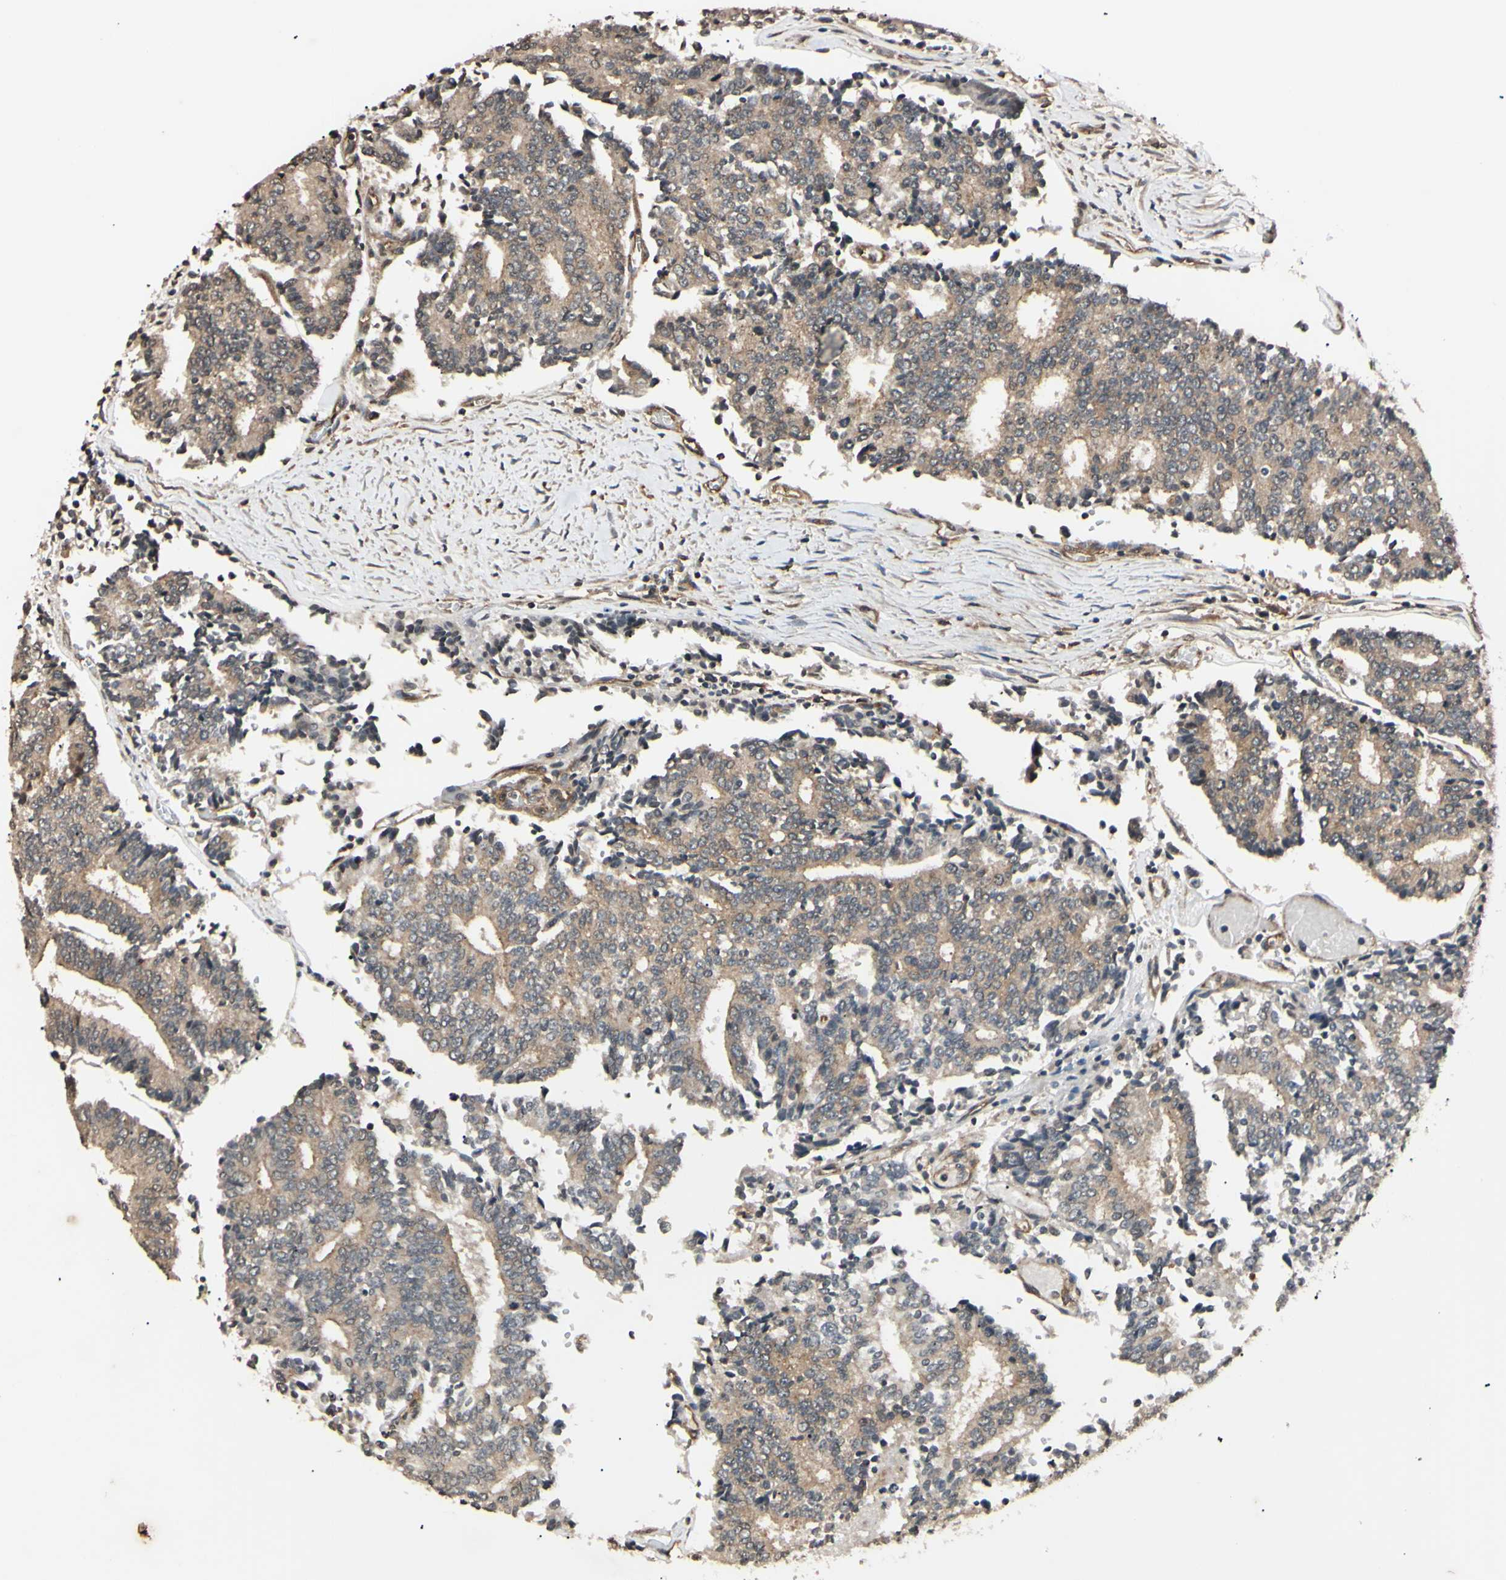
{"staining": {"intensity": "weak", "quantity": ">75%", "location": "cytoplasmic/membranous"}, "tissue": "prostate cancer", "cell_type": "Tumor cells", "image_type": "cancer", "snomed": [{"axis": "morphology", "description": "Normal tissue, NOS"}, {"axis": "morphology", "description": "Adenocarcinoma, High grade"}, {"axis": "topography", "description": "Prostate"}, {"axis": "topography", "description": "Seminal veicle"}], "caption": "Tumor cells exhibit low levels of weak cytoplasmic/membranous positivity in approximately >75% of cells in human prostate cancer (high-grade adenocarcinoma).", "gene": "EPN1", "patient": {"sex": "male", "age": 55}}